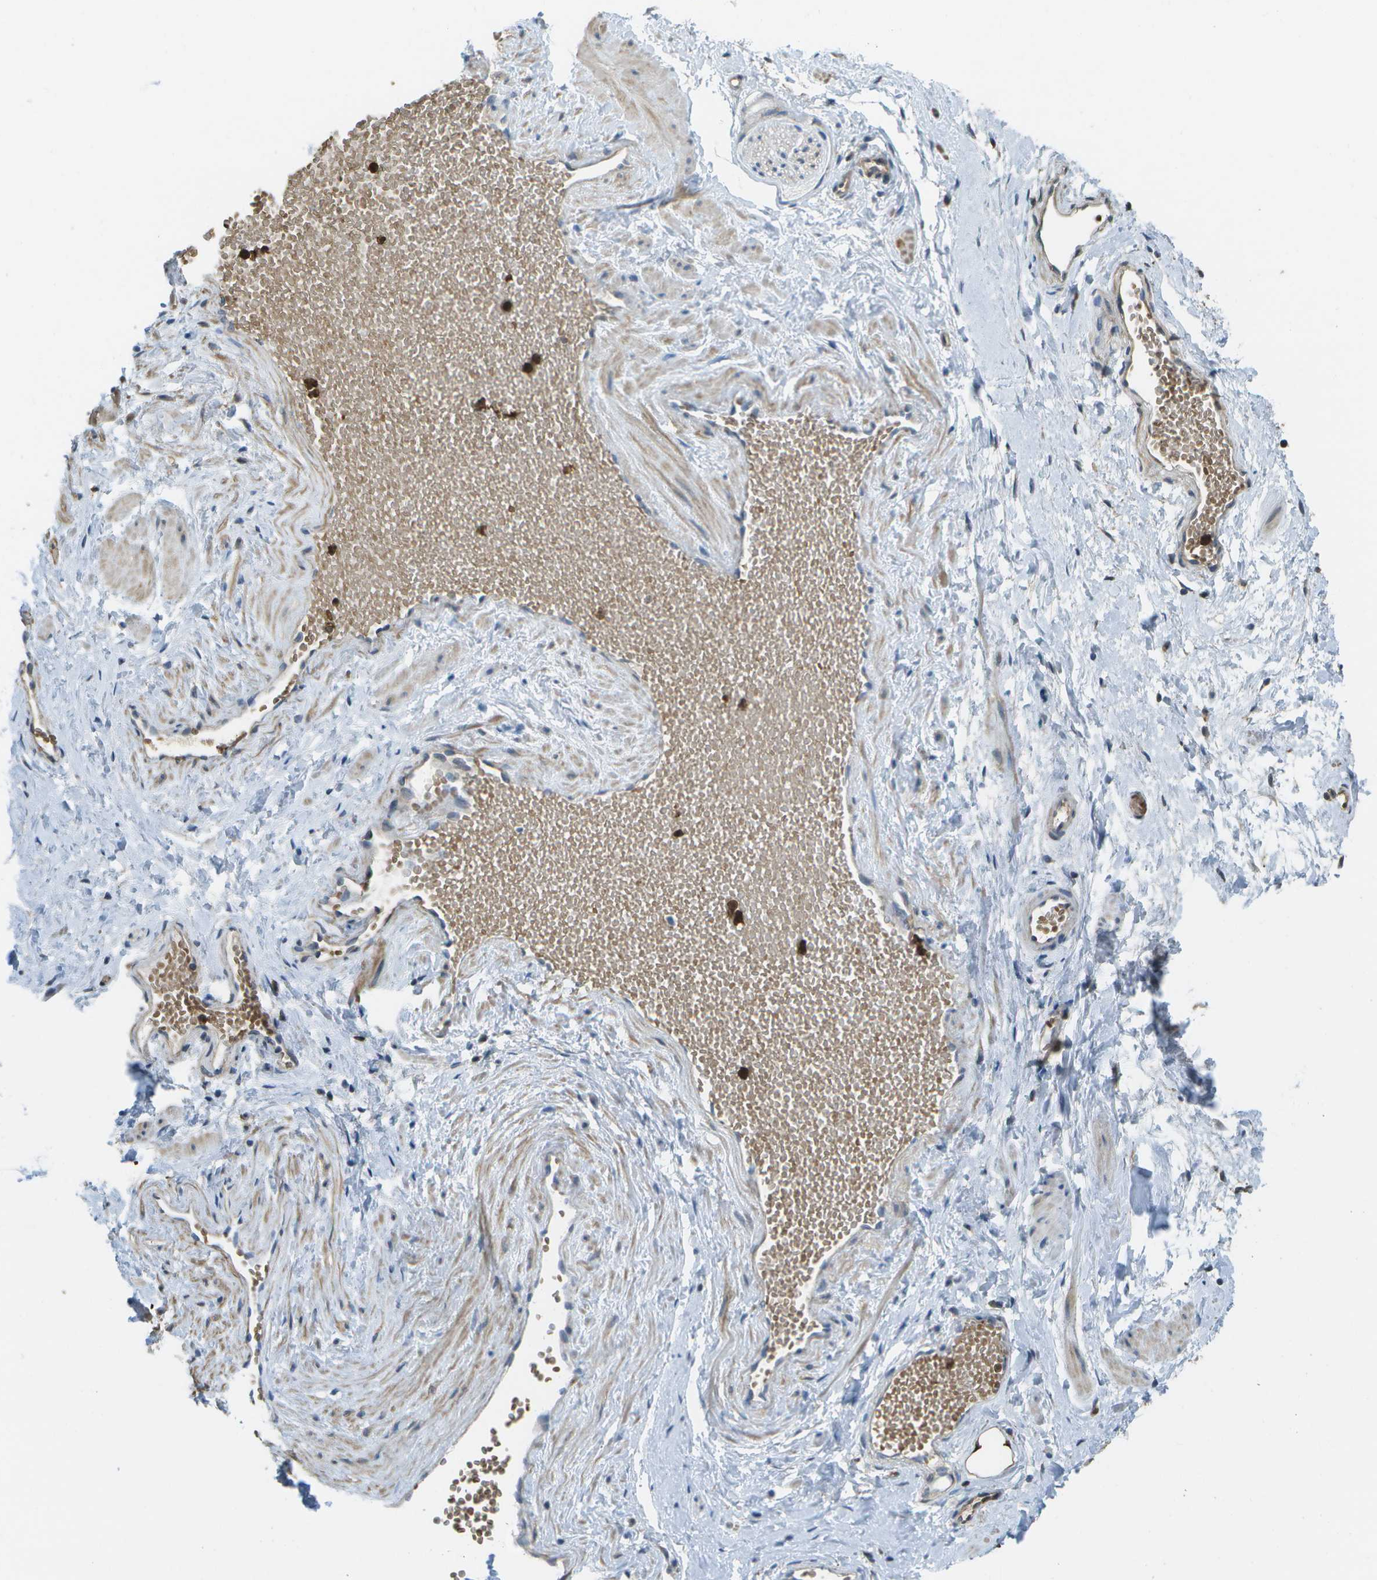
{"staining": {"intensity": "strong", "quantity": ">75%", "location": "cytoplasmic/membranous"}, "tissue": "adipose tissue", "cell_type": "Adipocytes", "image_type": "normal", "snomed": [{"axis": "morphology", "description": "Normal tissue, NOS"}, {"axis": "topography", "description": "Soft tissue"}, {"axis": "topography", "description": "Vascular tissue"}], "caption": "The immunohistochemical stain highlights strong cytoplasmic/membranous staining in adipocytes of benign adipose tissue.", "gene": "CACHD1", "patient": {"sex": "female", "age": 35}}